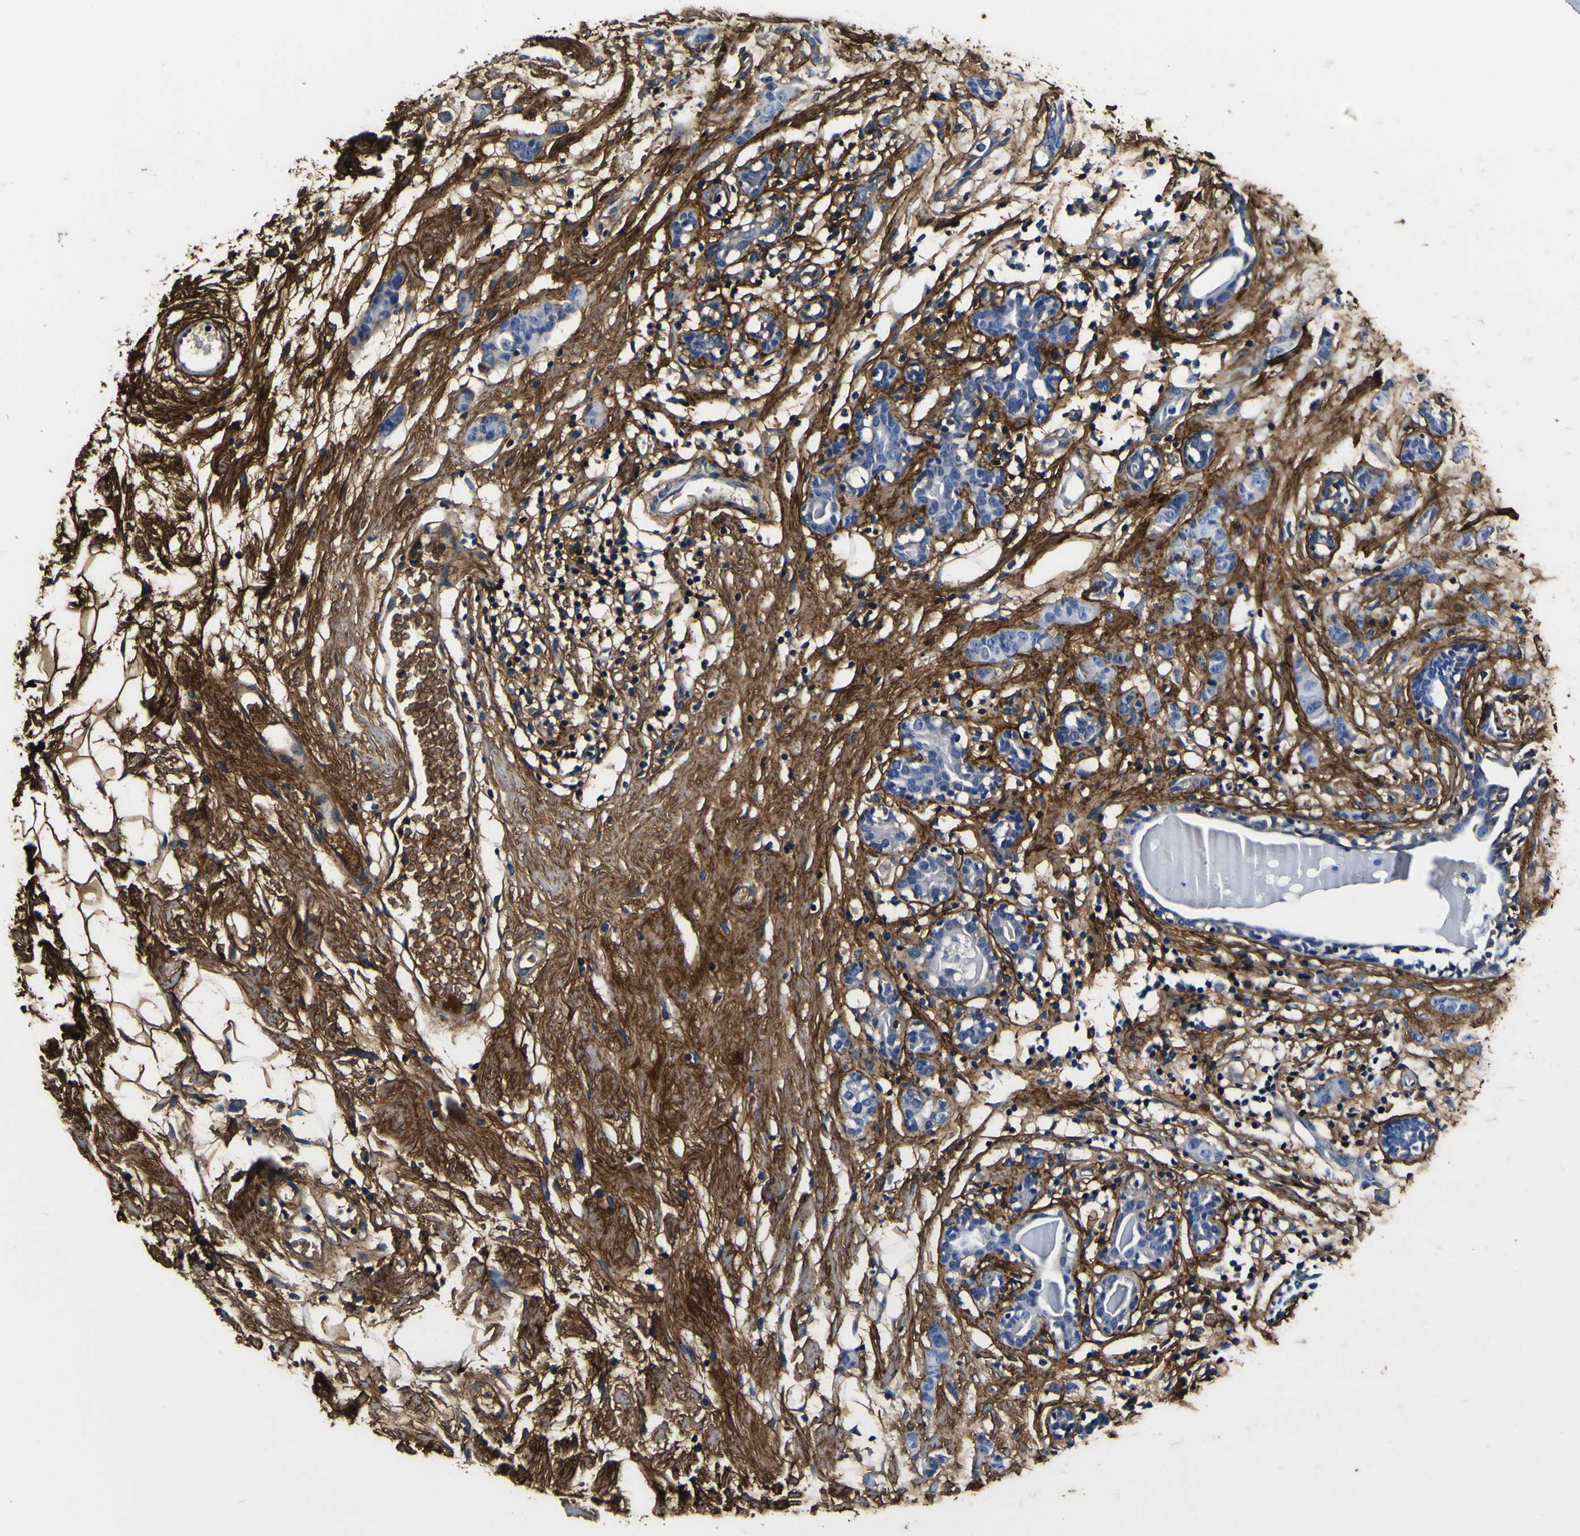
{"staining": {"intensity": "negative", "quantity": "none", "location": "none"}, "tissue": "breast cancer", "cell_type": "Tumor cells", "image_type": "cancer", "snomed": [{"axis": "morphology", "description": "Normal tissue, NOS"}, {"axis": "morphology", "description": "Duct carcinoma"}, {"axis": "topography", "description": "Breast"}], "caption": "Tumor cells are negative for brown protein staining in breast intraductal carcinoma.", "gene": "POSTN", "patient": {"sex": "female", "age": 40}}